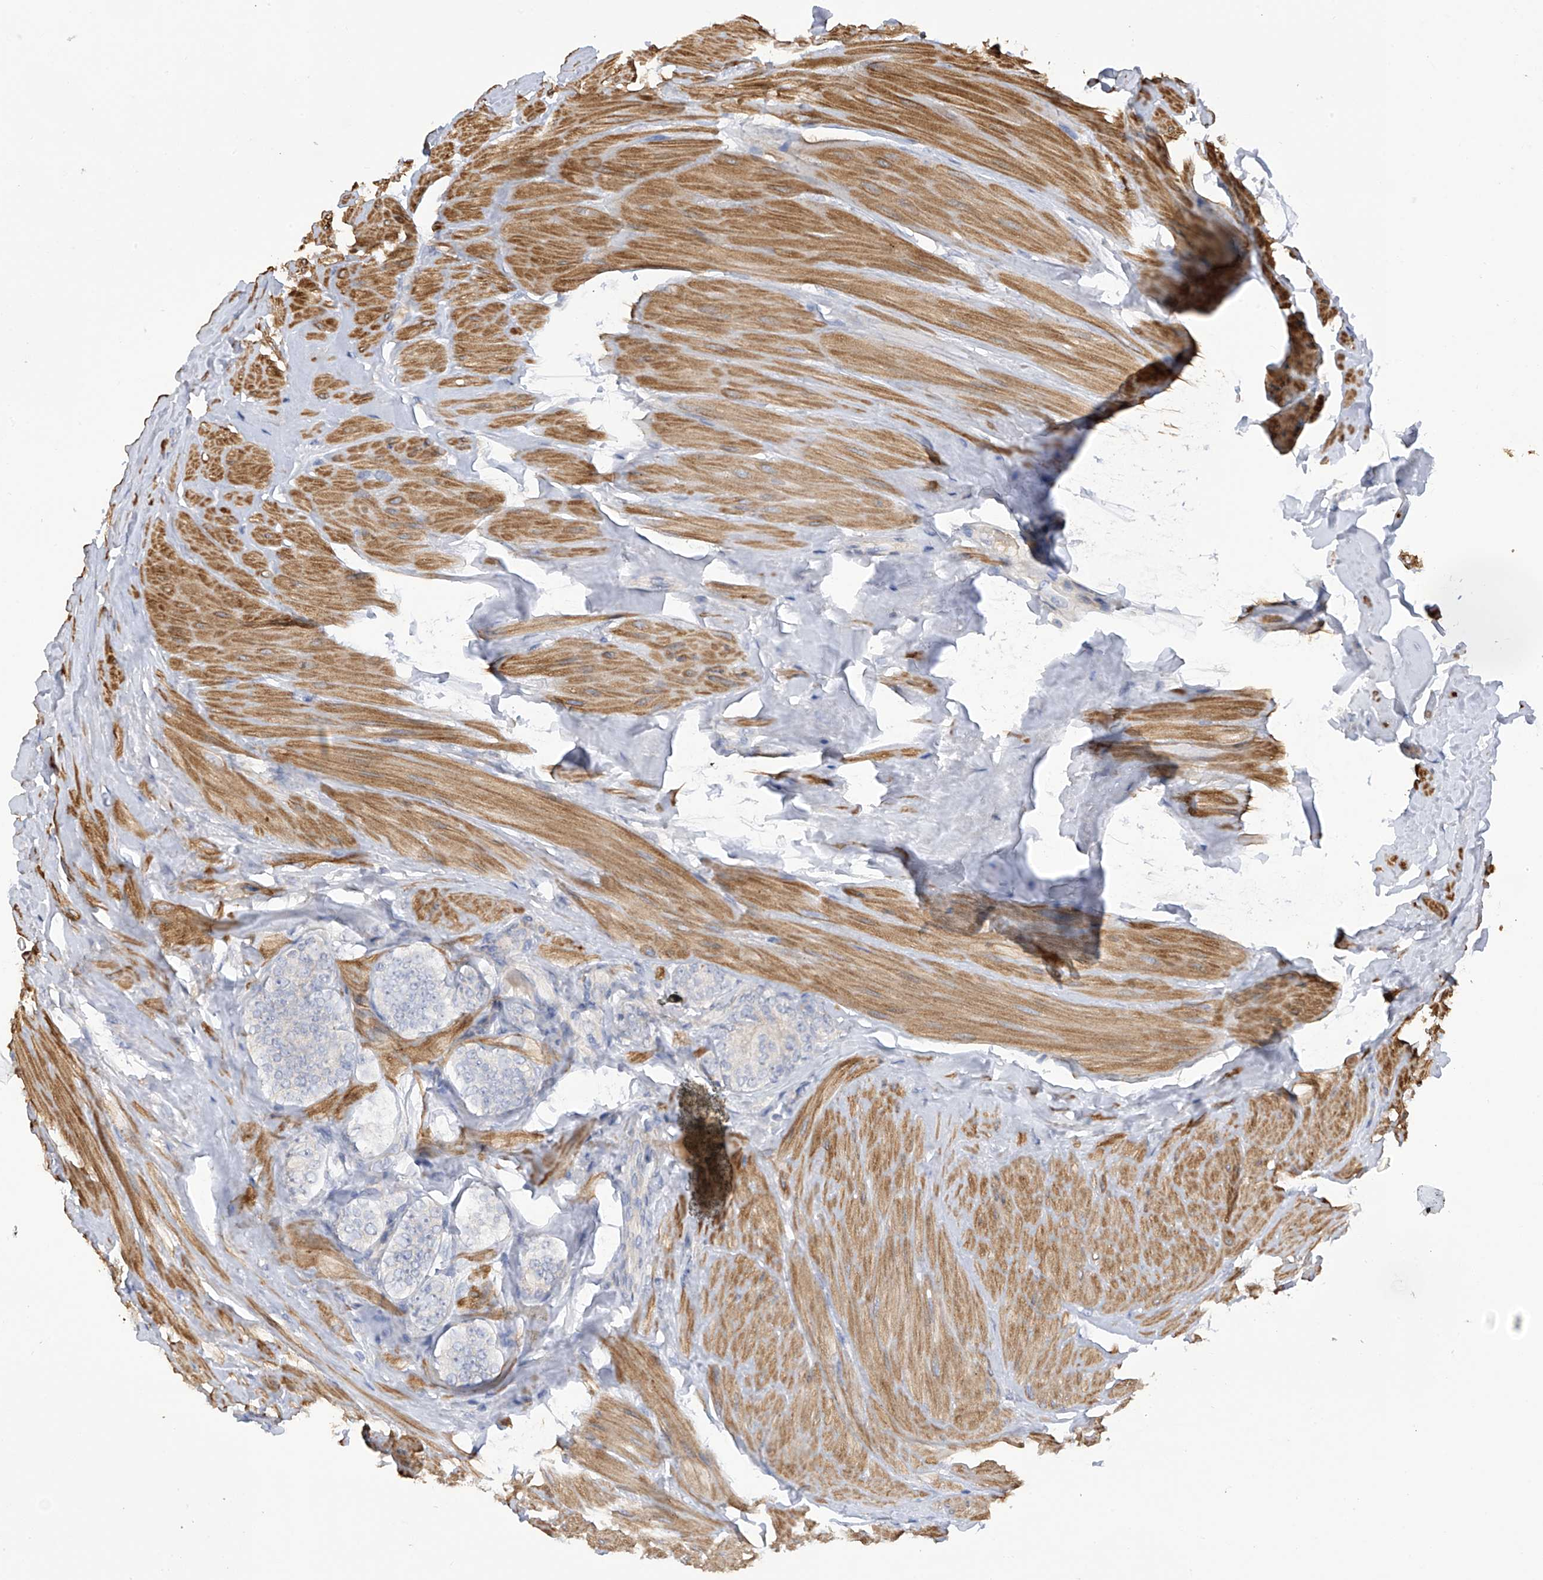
{"staining": {"intensity": "negative", "quantity": "none", "location": "none"}, "tissue": "prostate cancer", "cell_type": "Tumor cells", "image_type": "cancer", "snomed": [{"axis": "morphology", "description": "Adenocarcinoma, High grade"}, {"axis": "topography", "description": "Prostate"}], "caption": "IHC of human prostate cancer demonstrates no positivity in tumor cells. The staining was performed using DAB to visualize the protein expression in brown, while the nuclei were stained in blue with hematoxylin (Magnification: 20x).", "gene": "SLFN14", "patient": {"sex": "male", "age": 56}}